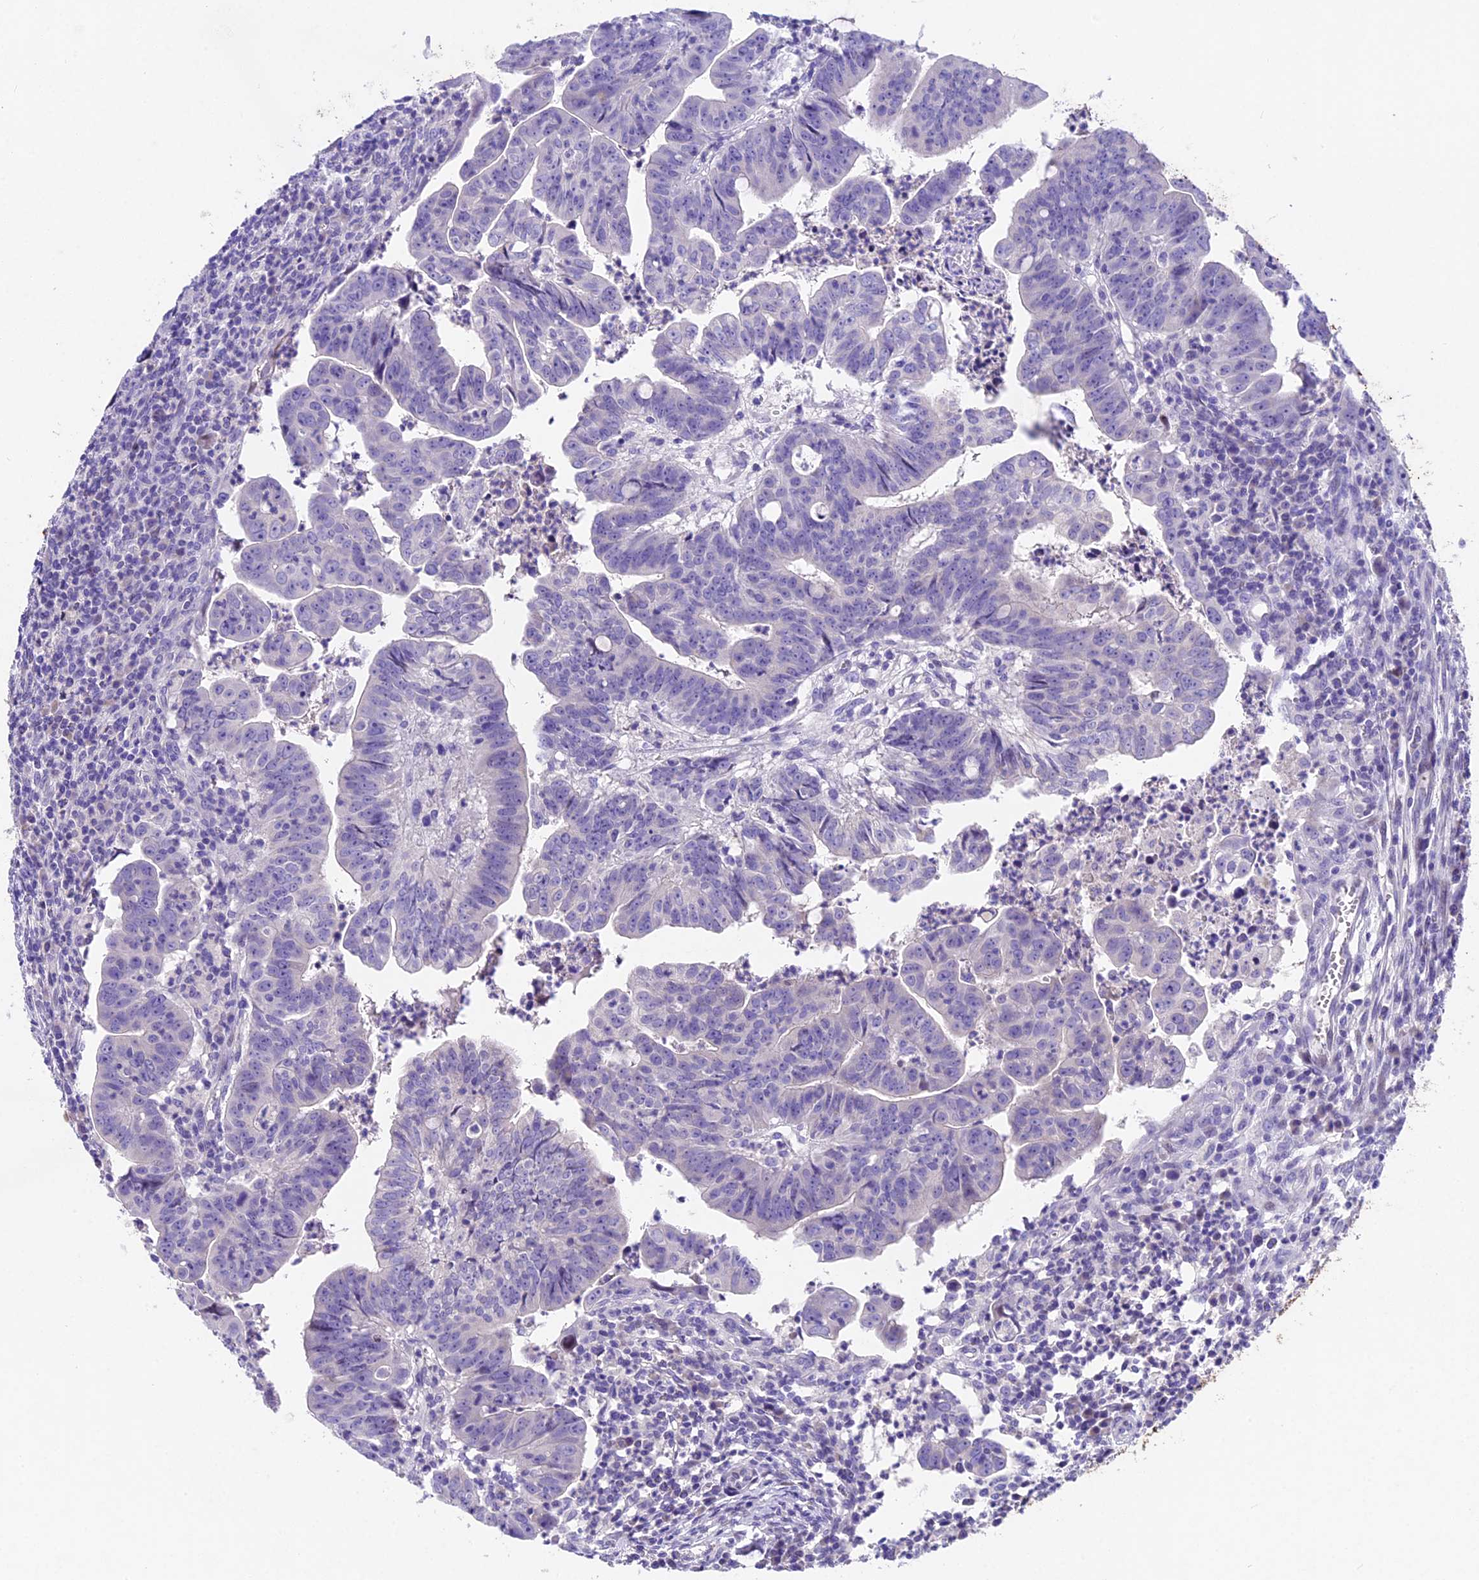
{"staining": {"intensity": "negative", "quantity": "none", "location": "none"}, "tissue": "colorectal cancer", "cell_type": "Tumor cells", "image_type": "cancer", "snomed": [{"axis": "morphology", "description": "Adenocarcinoma, NOS"}, {"axis": "topography", "description": "Rectum"}], "caption": "This is an immunohistochemistry (IHC) micrograph of human colorectal cancer. There is no expression in tumor cells.", "gene": "IFT140", "patient": {"sex": "male", "age": 69}}